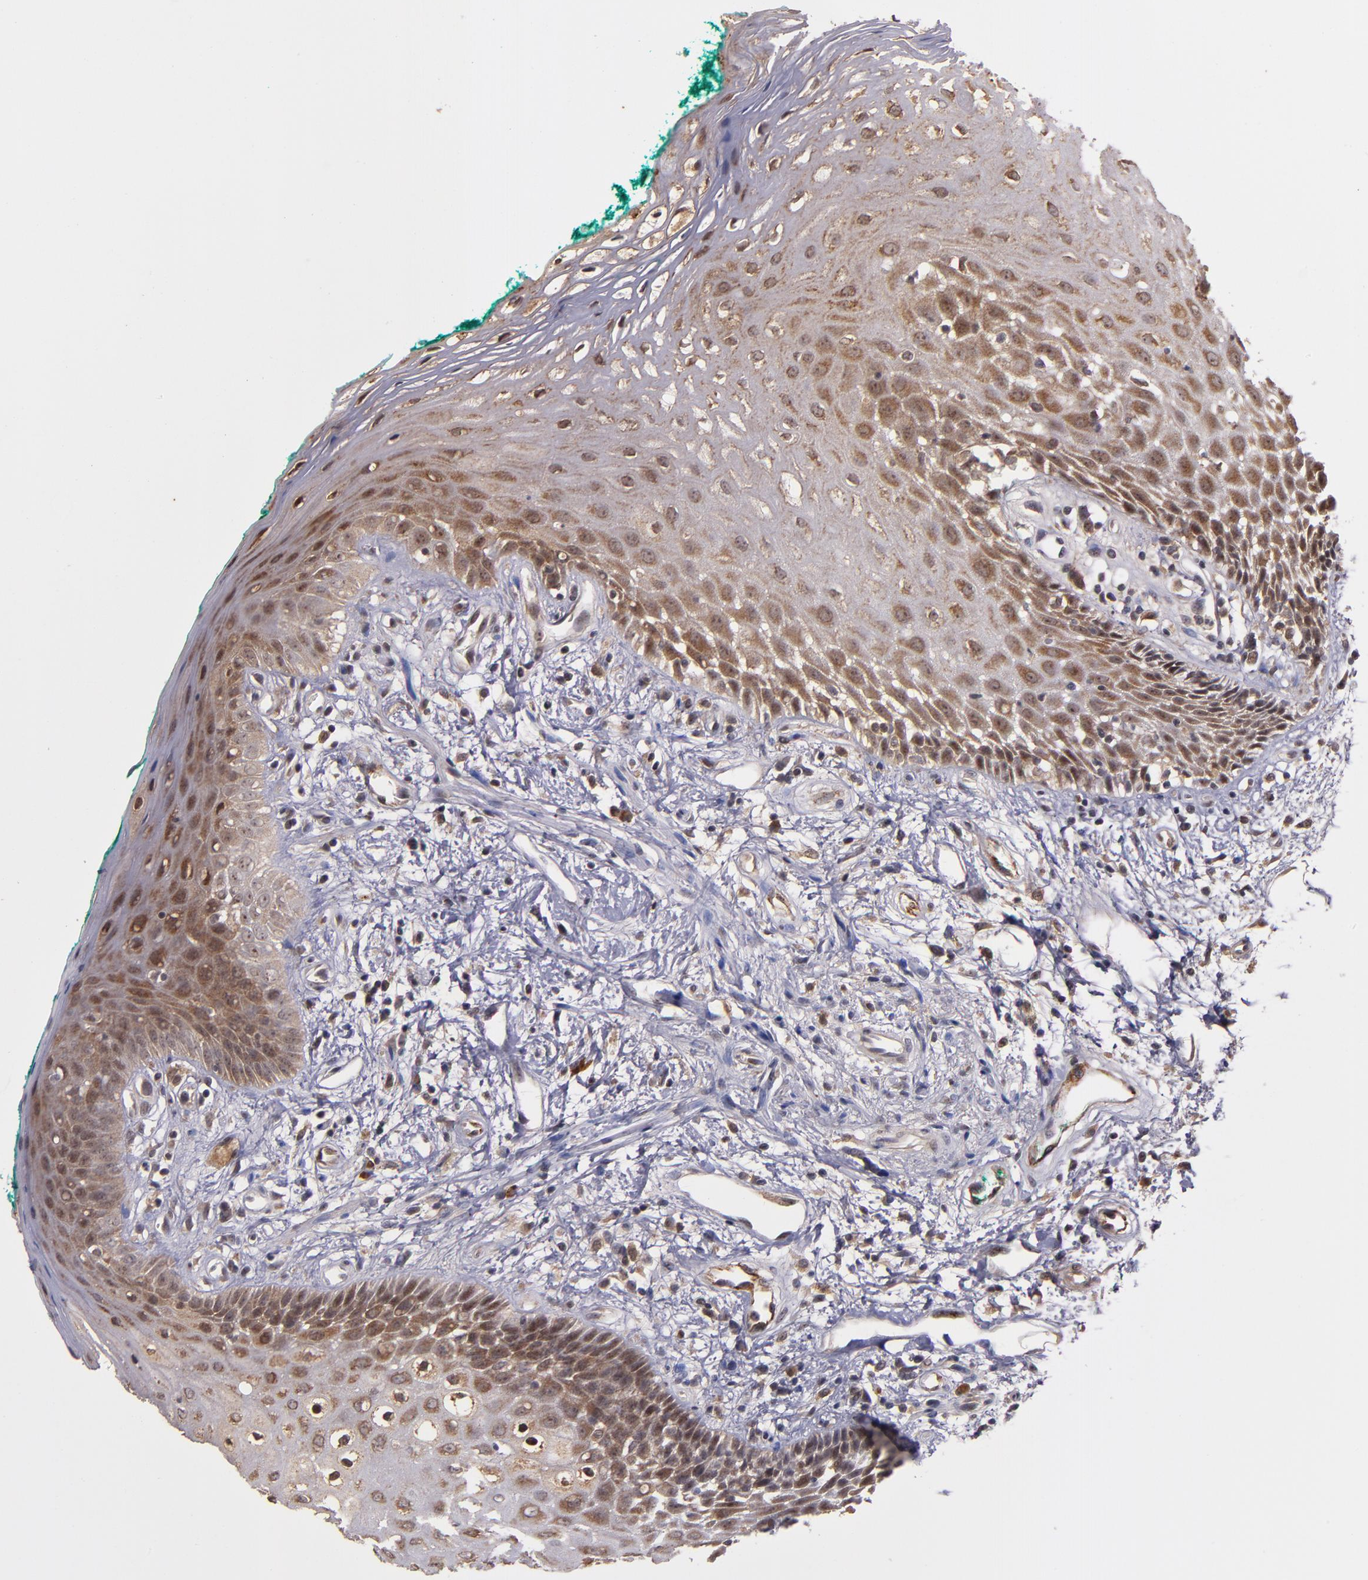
{"staining": {"intensity": "moderate", "quantity": ">75%", "location": "cytoplasmic/membranous,nuclear"}, "tissue": "oral mucosa", "cell_type": "Squamous epithelial cells", "image_type": "normal", "snomed": [{"axis": "morphology", "description": "Normal tissue, NOS"}, {"axis": "morphology", "description": "Squamous cell carcinoma, NOS"}, {"axis": "topography", "description": "Skeletal muscle"}, {"axis": "topography", "description": "Oral tissue"}, {"axis": "topography", "description": "Head-Neck"}], "caption": "Protein expression analysis of normal human oral mucosa reveals moderate cytoplasmic/membranous,nuclear expression in about >75% of squamous epithelial cells.", "gene": "RIOK3", "patient": {"sex": "female", "age": 84}}